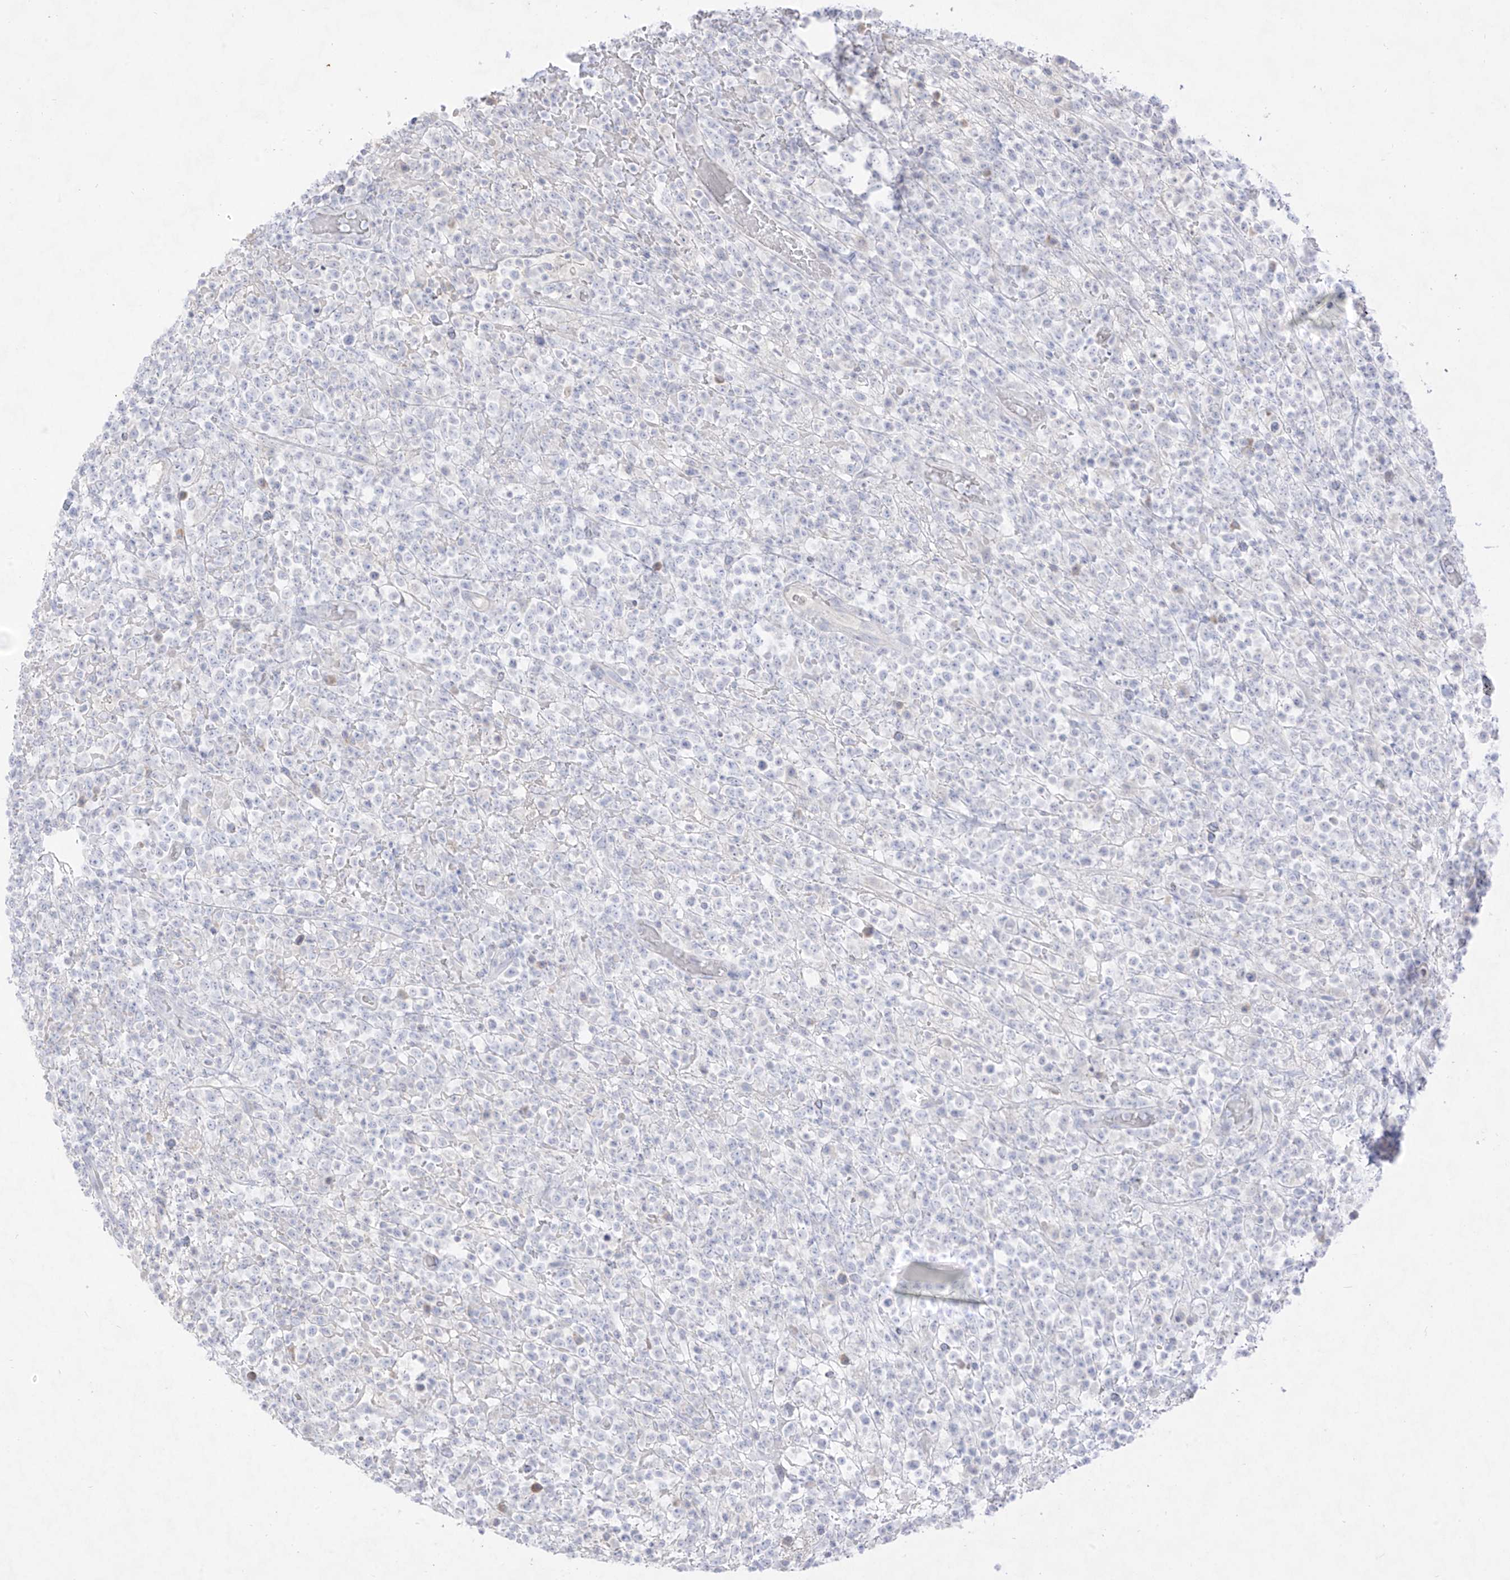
{"staining": {"intensity": "negative", "quantity": "none", "location": "none"}, "tissue": "lymphoma", "cell_type": "Tumor cells", "image_type": "cancer", "snomed": [{"axis": "morphology", "description": "Malignant lymphoma, non-Hodgkin's type, High grade"}, {"axis": "topography", "description": "Colon"}], "caption": "Immunohistochemical staining of human lymphoma exhibits no significant positivity in tumor cells. Brightfield microscopy of IHC stained with DAB (brown) and hematoxylin (blue), captured at high magnification.", "gene": "TGM4", "patient": {"sex": "female", "age": 53}}